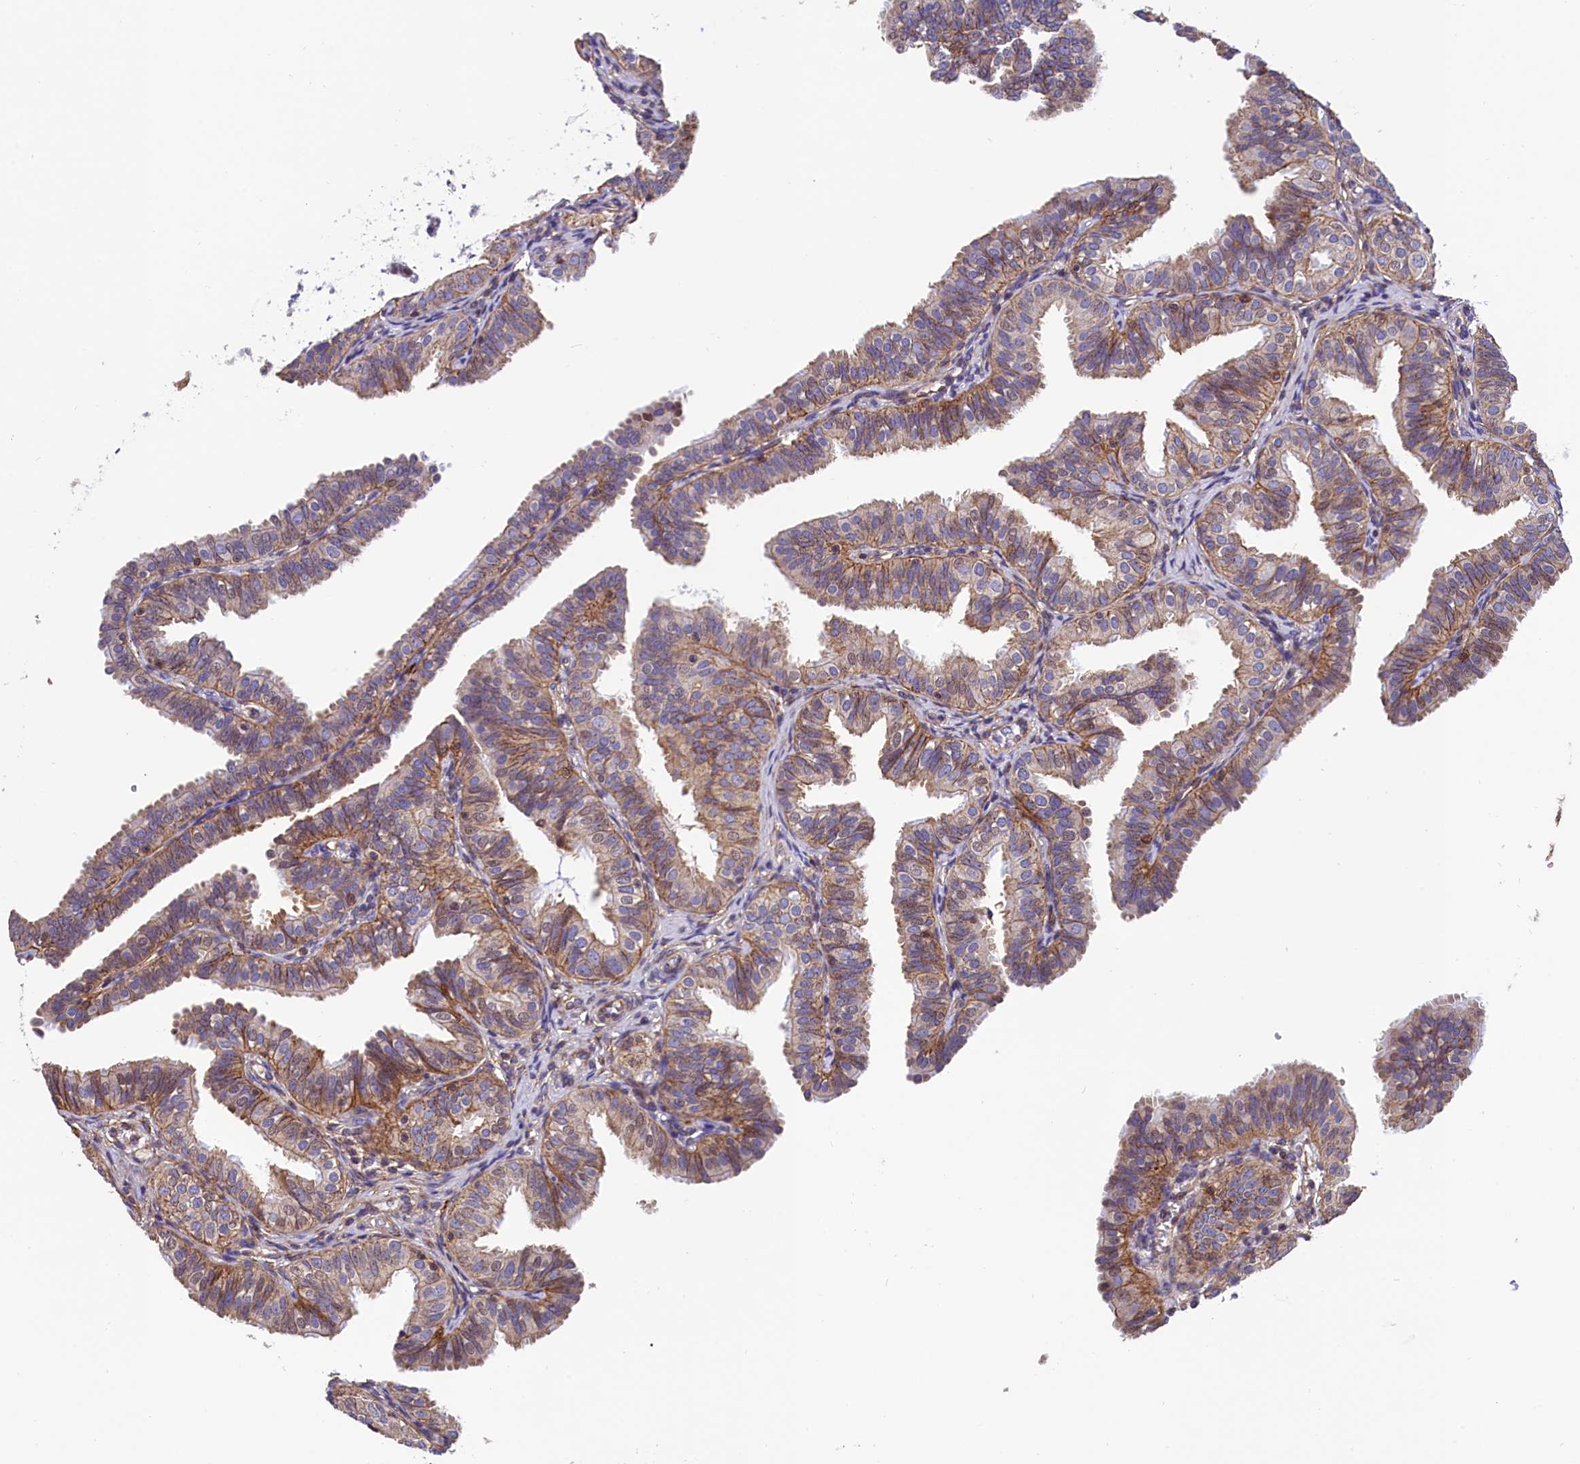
{"staining": {"intensity": "weak", "quantity": "25%-75%", "location": "cytoplasmic/membranous"}, "tissue": "fallopian tube", "cell_type": "Glandular cells", "image_type": "normal", "snomed": [{"axis": "morphology", "description": "Normal tissue, NOS"}, {"axis": "topography", "description": "Fallopian tube"}], "caption": "Glandular cells show weak cytoplasmic/membranous expression in approximately 25%-75% of cells in benign fallopian tube.", "gene": "ZNF2", "patient": {"sex": "female", "age": 35}}